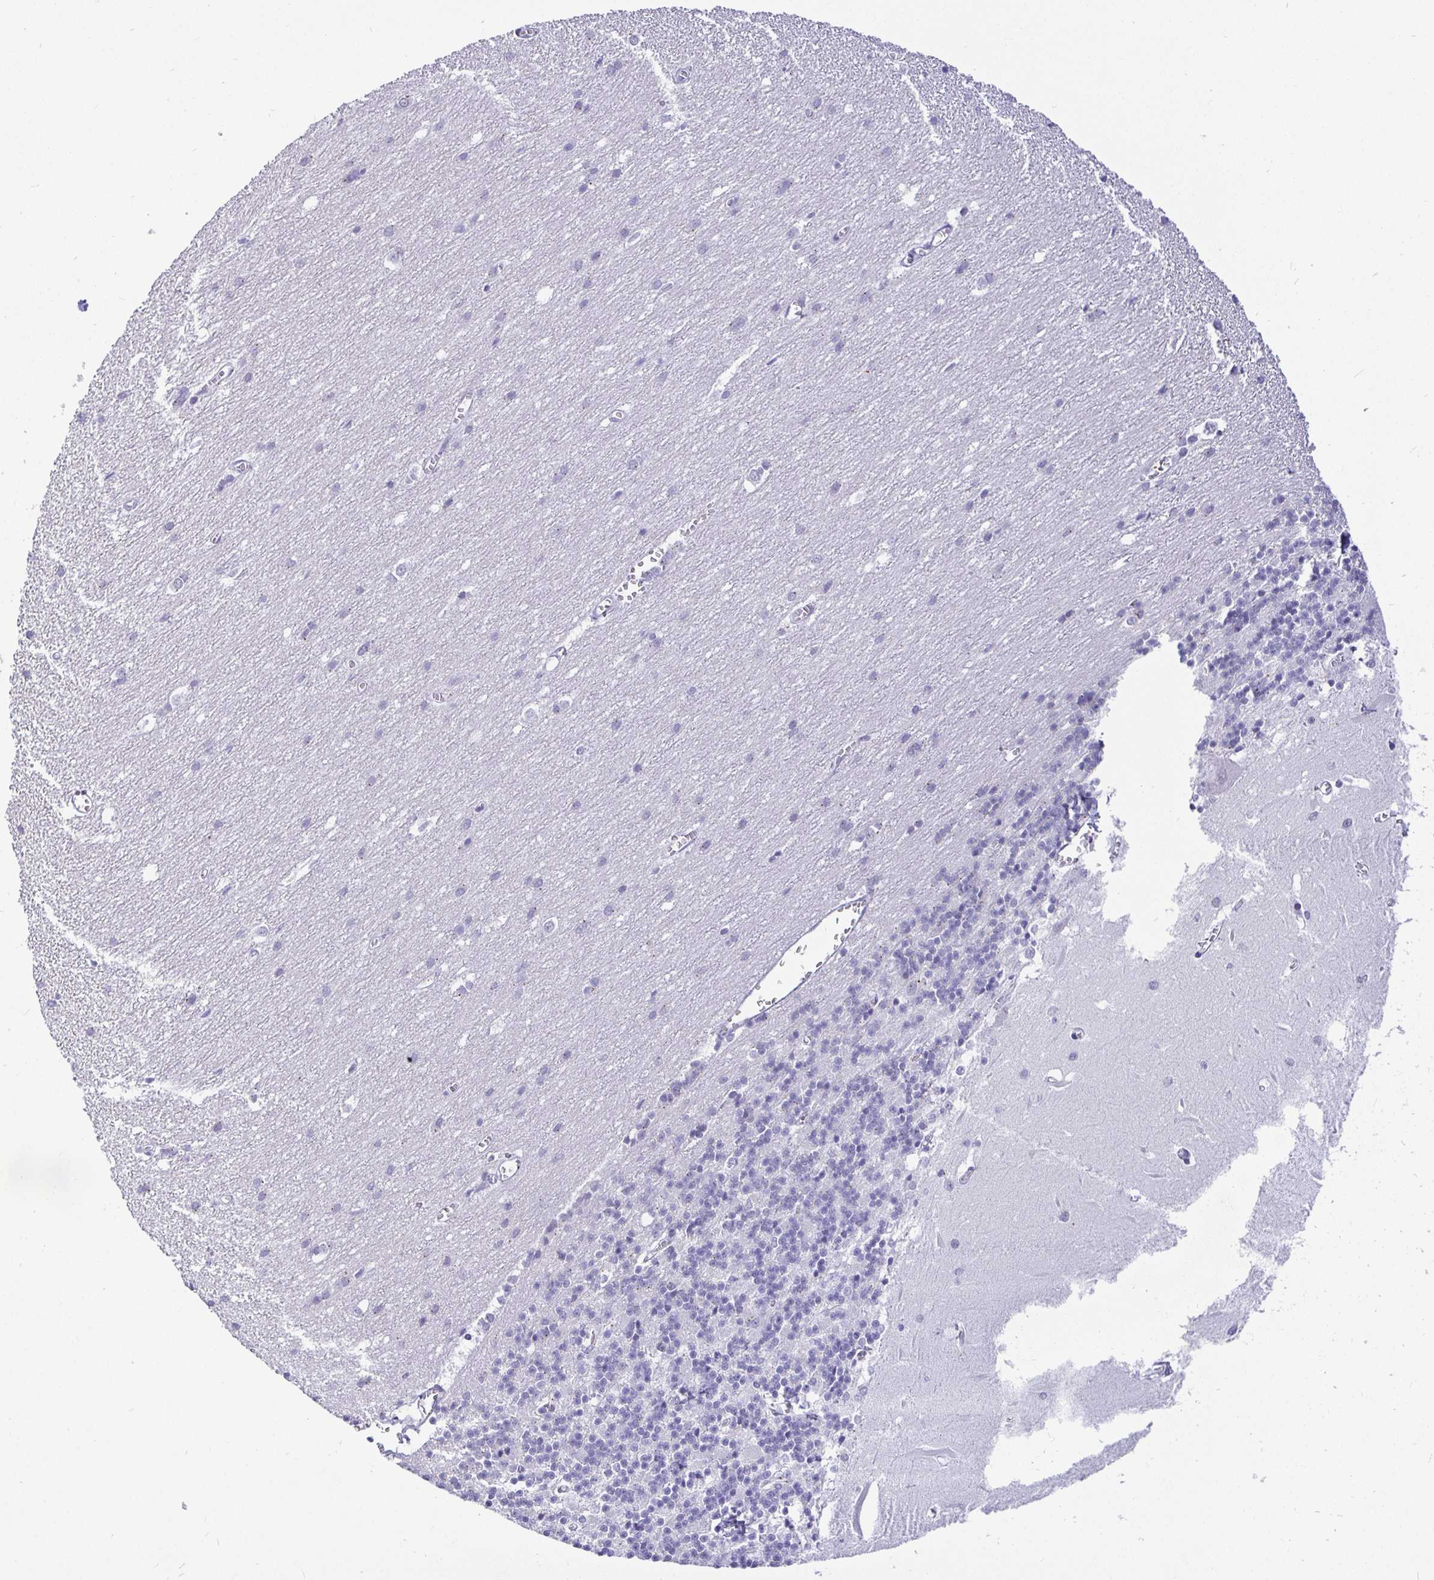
{"staining": {"intensity": "negative", "quantity": "none", "location": "none"}, "tissue": "cerebellum", "cell_type": "Cells in granular layer", "image_type": "normal", "snomed": [{"axis": "morphology", "description": "Normal tissue, NOS"}, {"axis": "topography", "description": "Cerebellum"}], "caption": "Immunohistochemistry (IHC) histopathology image of unremarkable cerebellum: human cerebellum stained with DAB (3,3'-diaminobenzidine) reveals no significant protein positivity in cells in granular layer.", "gene": "EZHIP", "patient": {"sex": "male", "age": 37}}